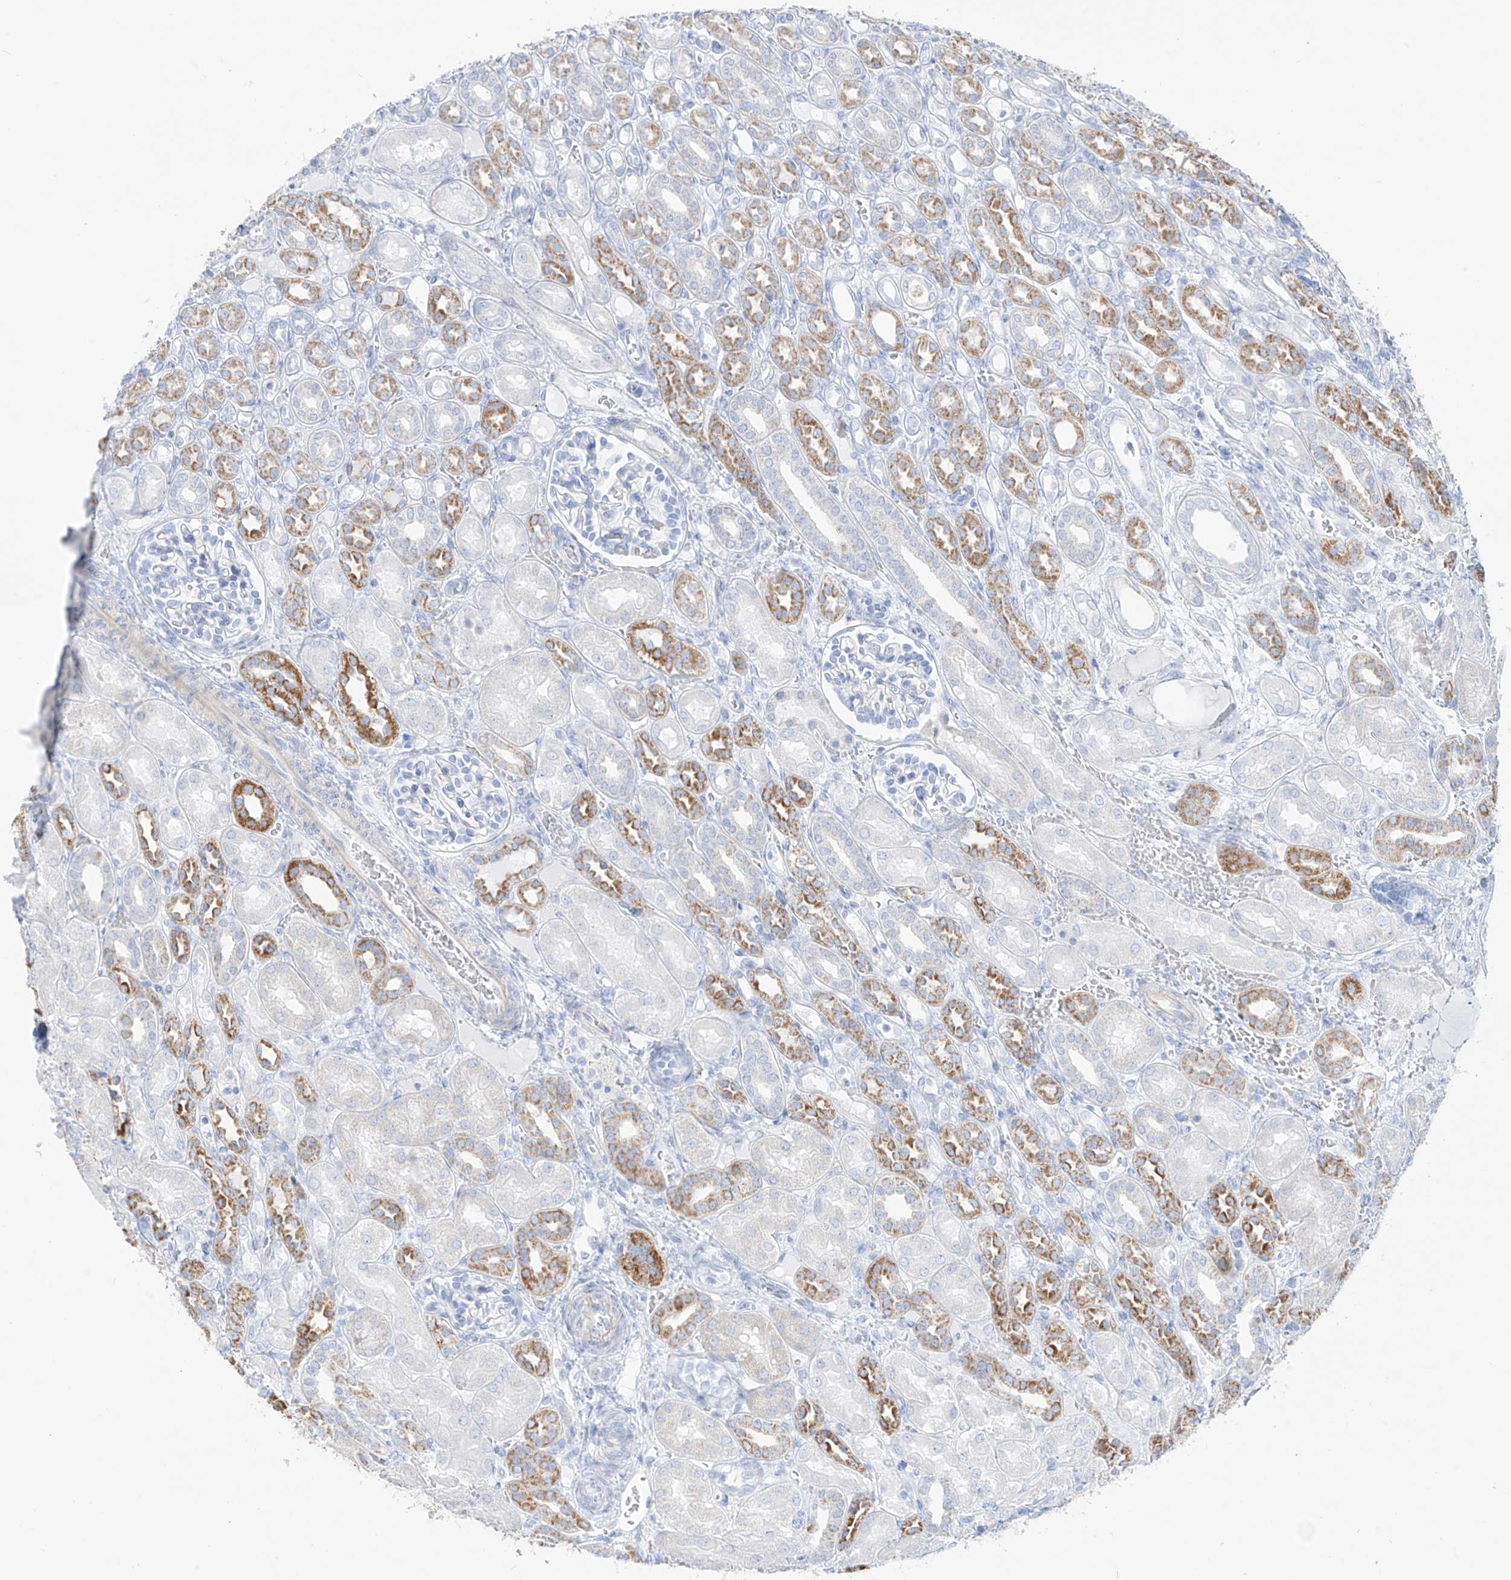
{"staining": {"intensity": "negative", "quantity": "none", "location": "none"}, "tissue": "kidney", "cell_type": "Cells in glomeruli", "image_type": "normal", "snomed": [{"axis": "morphology", "description": "Normal tissue, NOS"}, {"axis": "morphology", "description": "Neoplasm, malignant, NOS"}, {"axis": "topography", "description": "Kidney"}], "caption": "This is a image of immunohistochemistry (IHC) staining of unremarkable kidney, which shows no positivity in cells in glomeruli. (Immunohistochemistry, brightfield microscopy, high magnification).", "gene": "SLC26A3", "patient": {"sex": "female", "age": 1}}